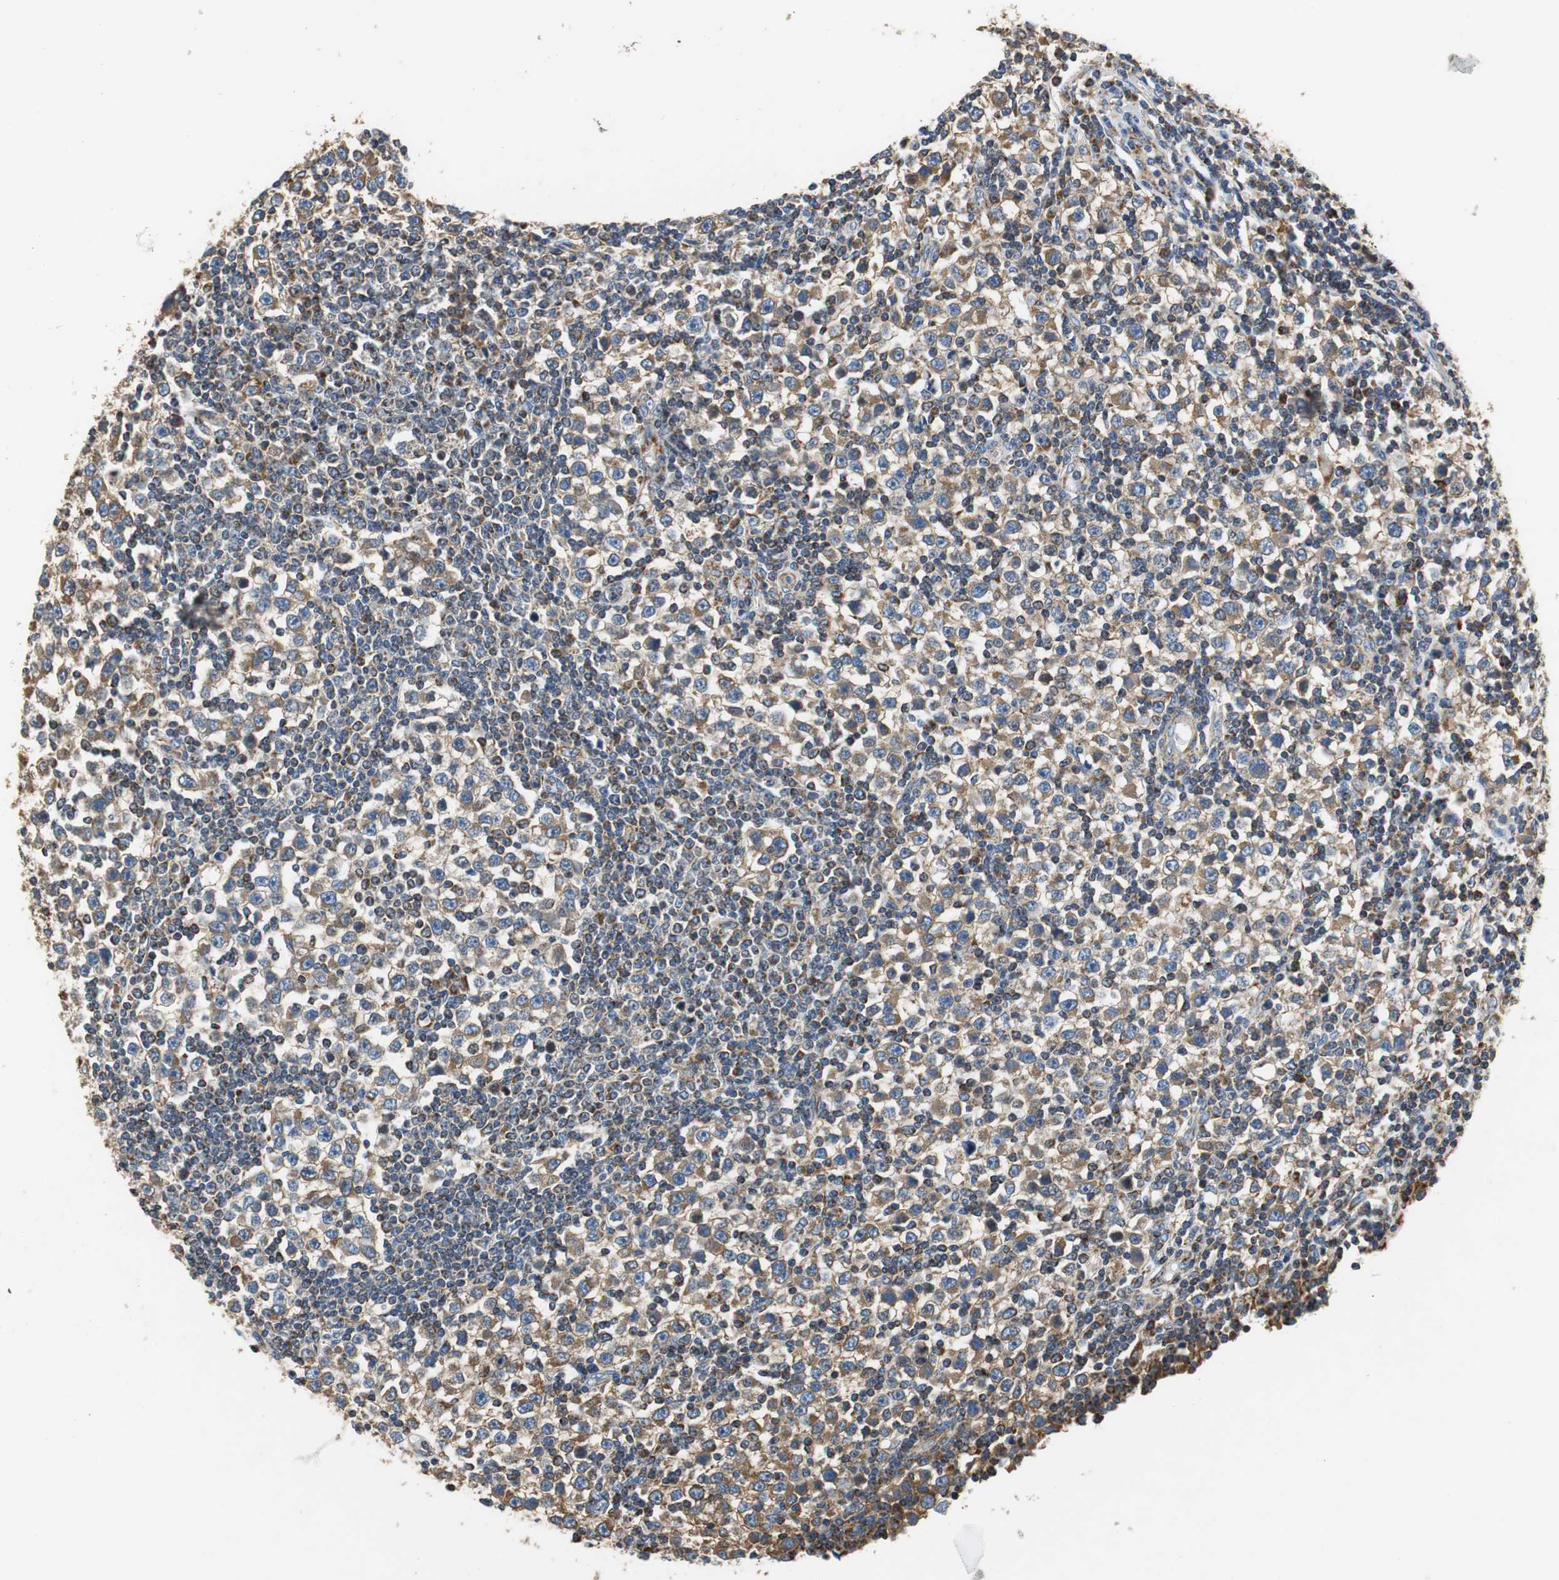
{"staining": {"intensity": "moderate", "quantity": ">75%", "location": "cytoplasmic/membranous"}, "tissue": "testis cancer", "cell_type": "Tumor cells", "image_type": "cancer", "snomed": [{"axis": "morphology", "description": "Seminoma, NOS"}, {"axis": "topography", "description": "Testis"}], "caption": "Testis cancer (seminoma) was stained to show a protein in brown. There is medium levels of moderate cytoplasmic/membranous staining in approximately >75% of tumor cells. (DAB (3,3'-diaminobenzidine) IHC with brightfield microscopy, high magnification).", "gene": "GSTK1", "patient": {"sex": "male", "age": 65}}